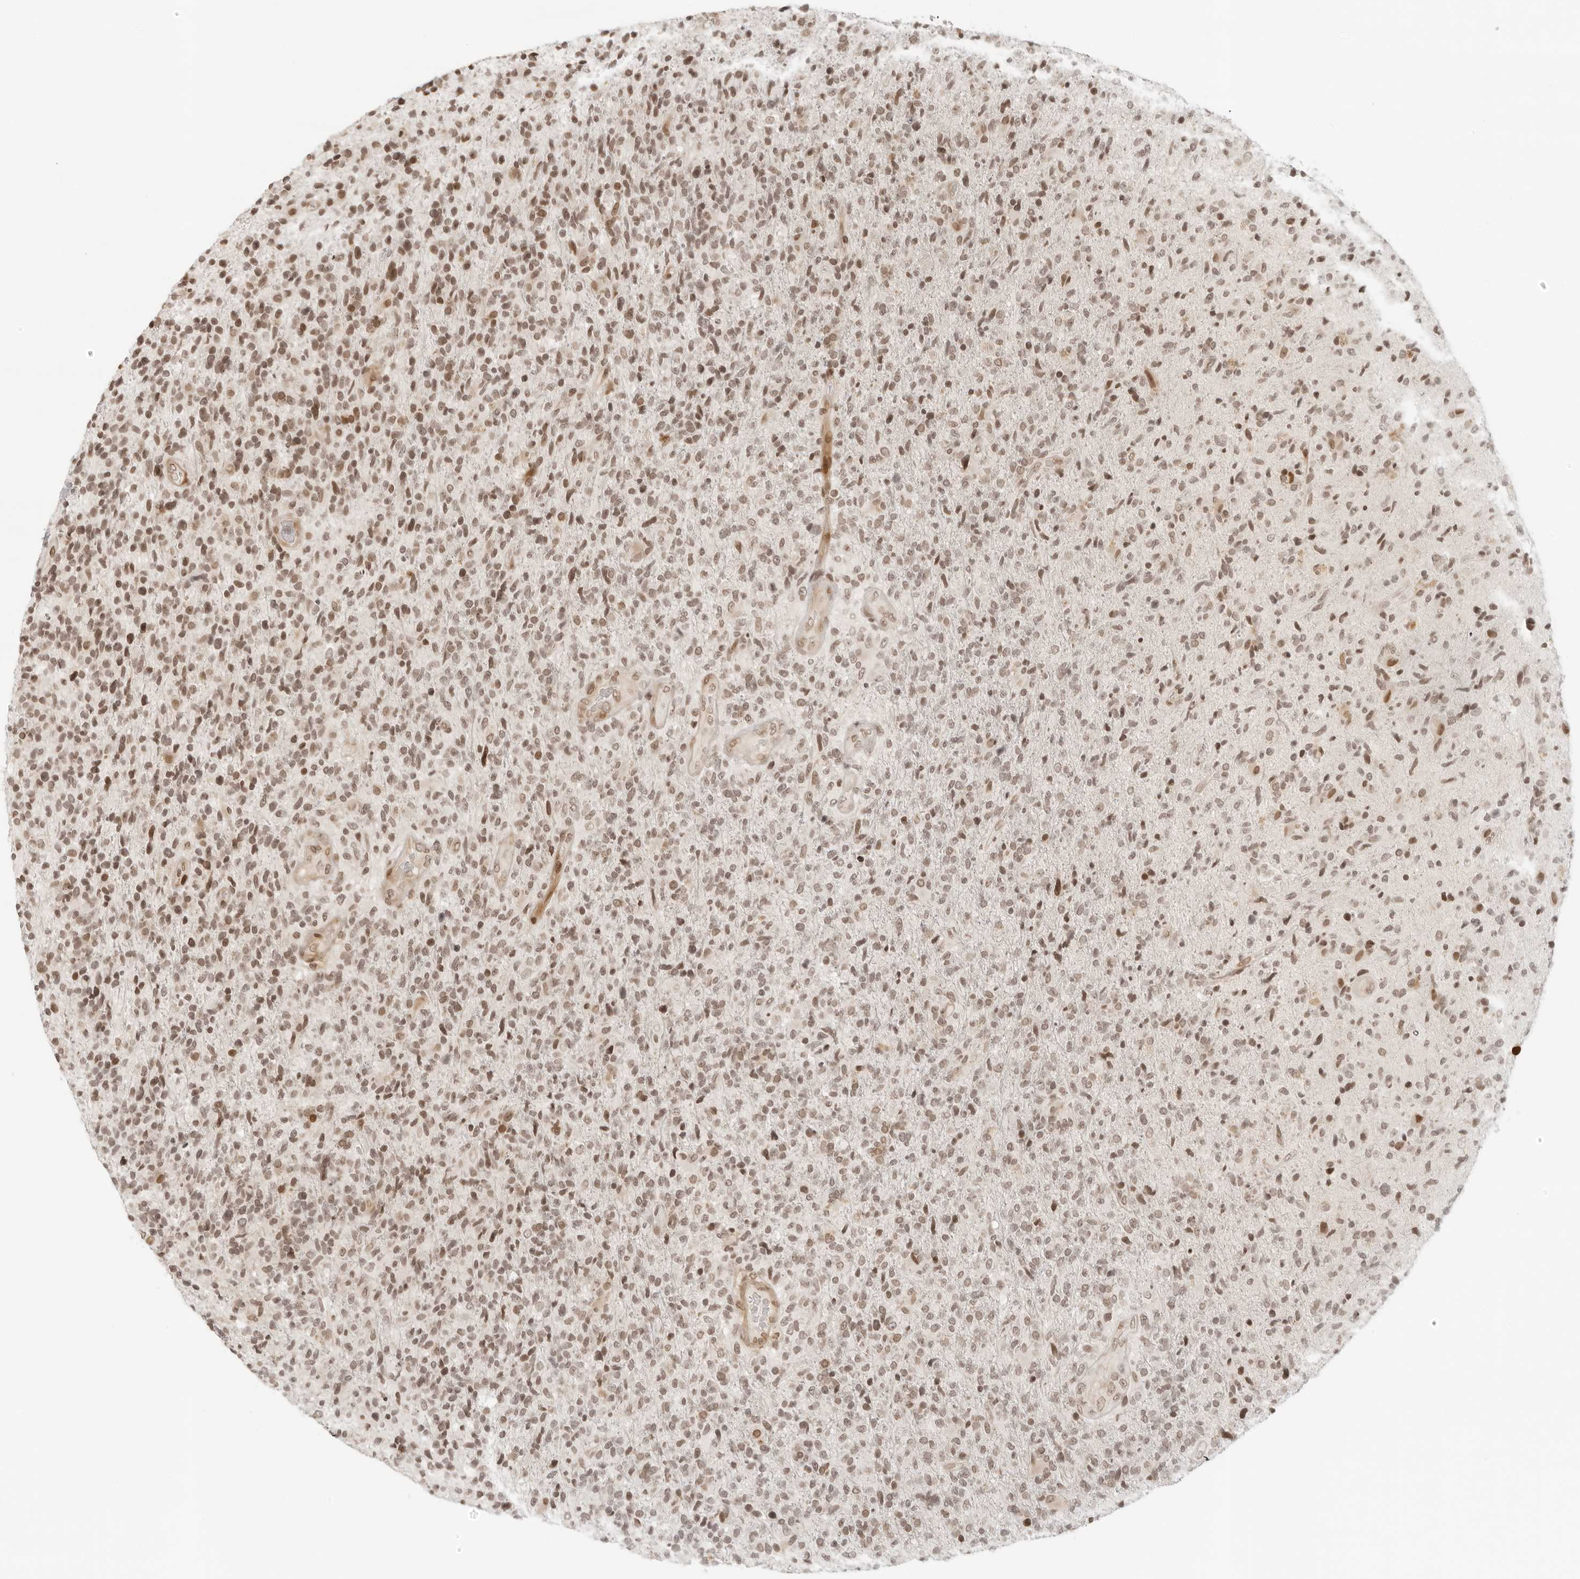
{"staining": {"intensity": "moderate", "quantity": ">75%", "location": "nuclear"}, "tissue": "glioma", "cell_type": "Tumor cells", "image_type": "cancer", "snomed": [{"axis": "morphology", "description": "Glioma, malignant, High grade"}, {"axis": "topography", "description": "Brain"}], "caption": "An IHC image of neoplastic tissue is shown. Protein staining in brown highlights moderate nuclear positivity in glioma within tumor cells. (DAB IHC with brightfield microscopy, high magnification).", "gene": "ZNF407", "patient": {"sex": "male", "age": 72}}